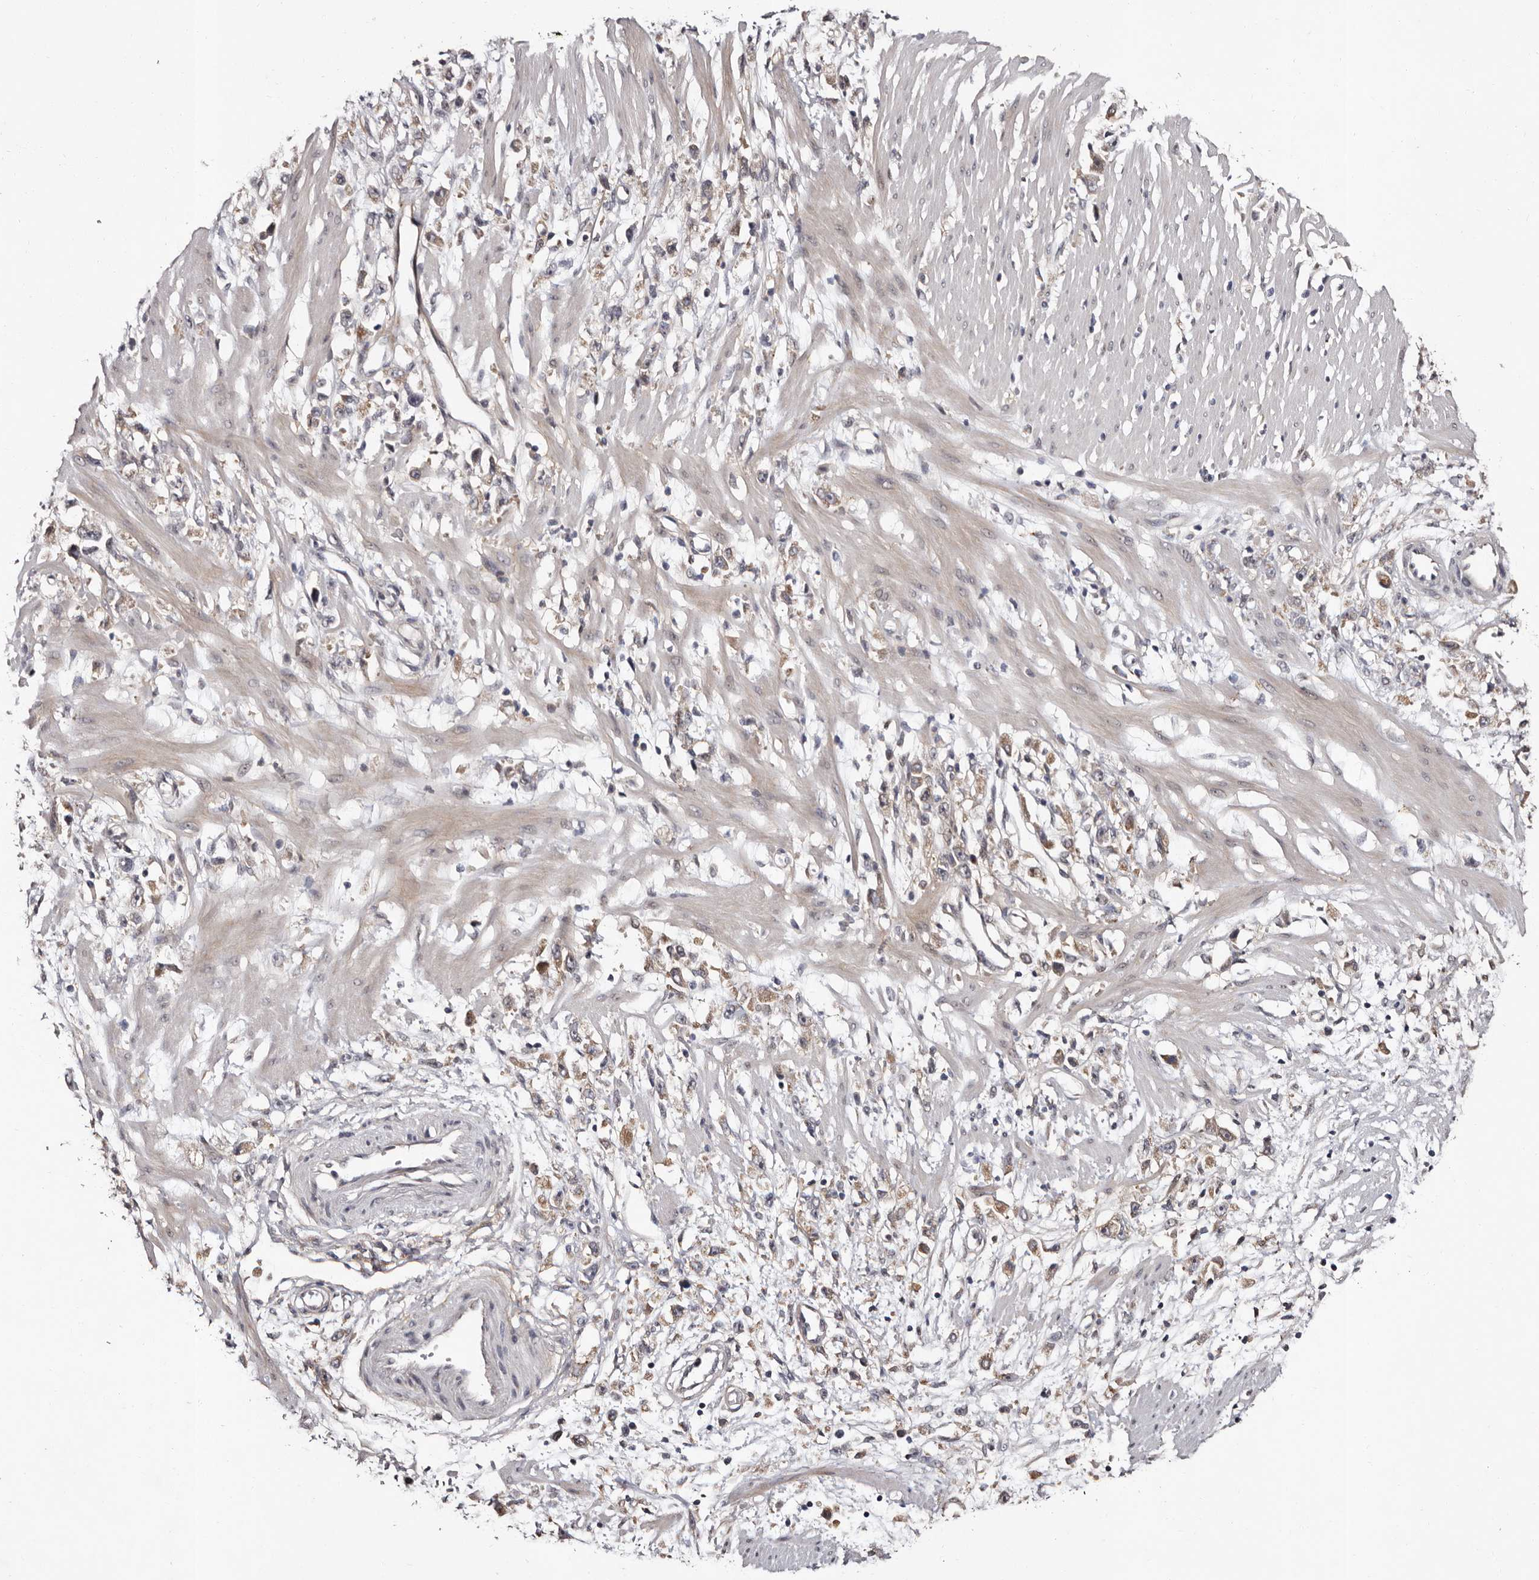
{"staining": {"intensity": "moderate", "quantity": "25%-75%", "location": "cytoplasmic/membranous"}, "tissue": "stomach cancer", "cell_type": "Tumor cells", "image_type": "cancer", "snomed": [{"axis": "morphology", "description": "Adenocarcinoma, NOS"}, {"axis": "topography", "description": "Stomach"}], "caption": "Adenocarcinoma (stomach) tissue demonstrates moderate cytoplasmic/membranous staining in about 25%-75% of tumor cells, visualized by immunohistochemistry.", "gene": "FAM91A1", "patient": {"sex": "female", "age": 59}}